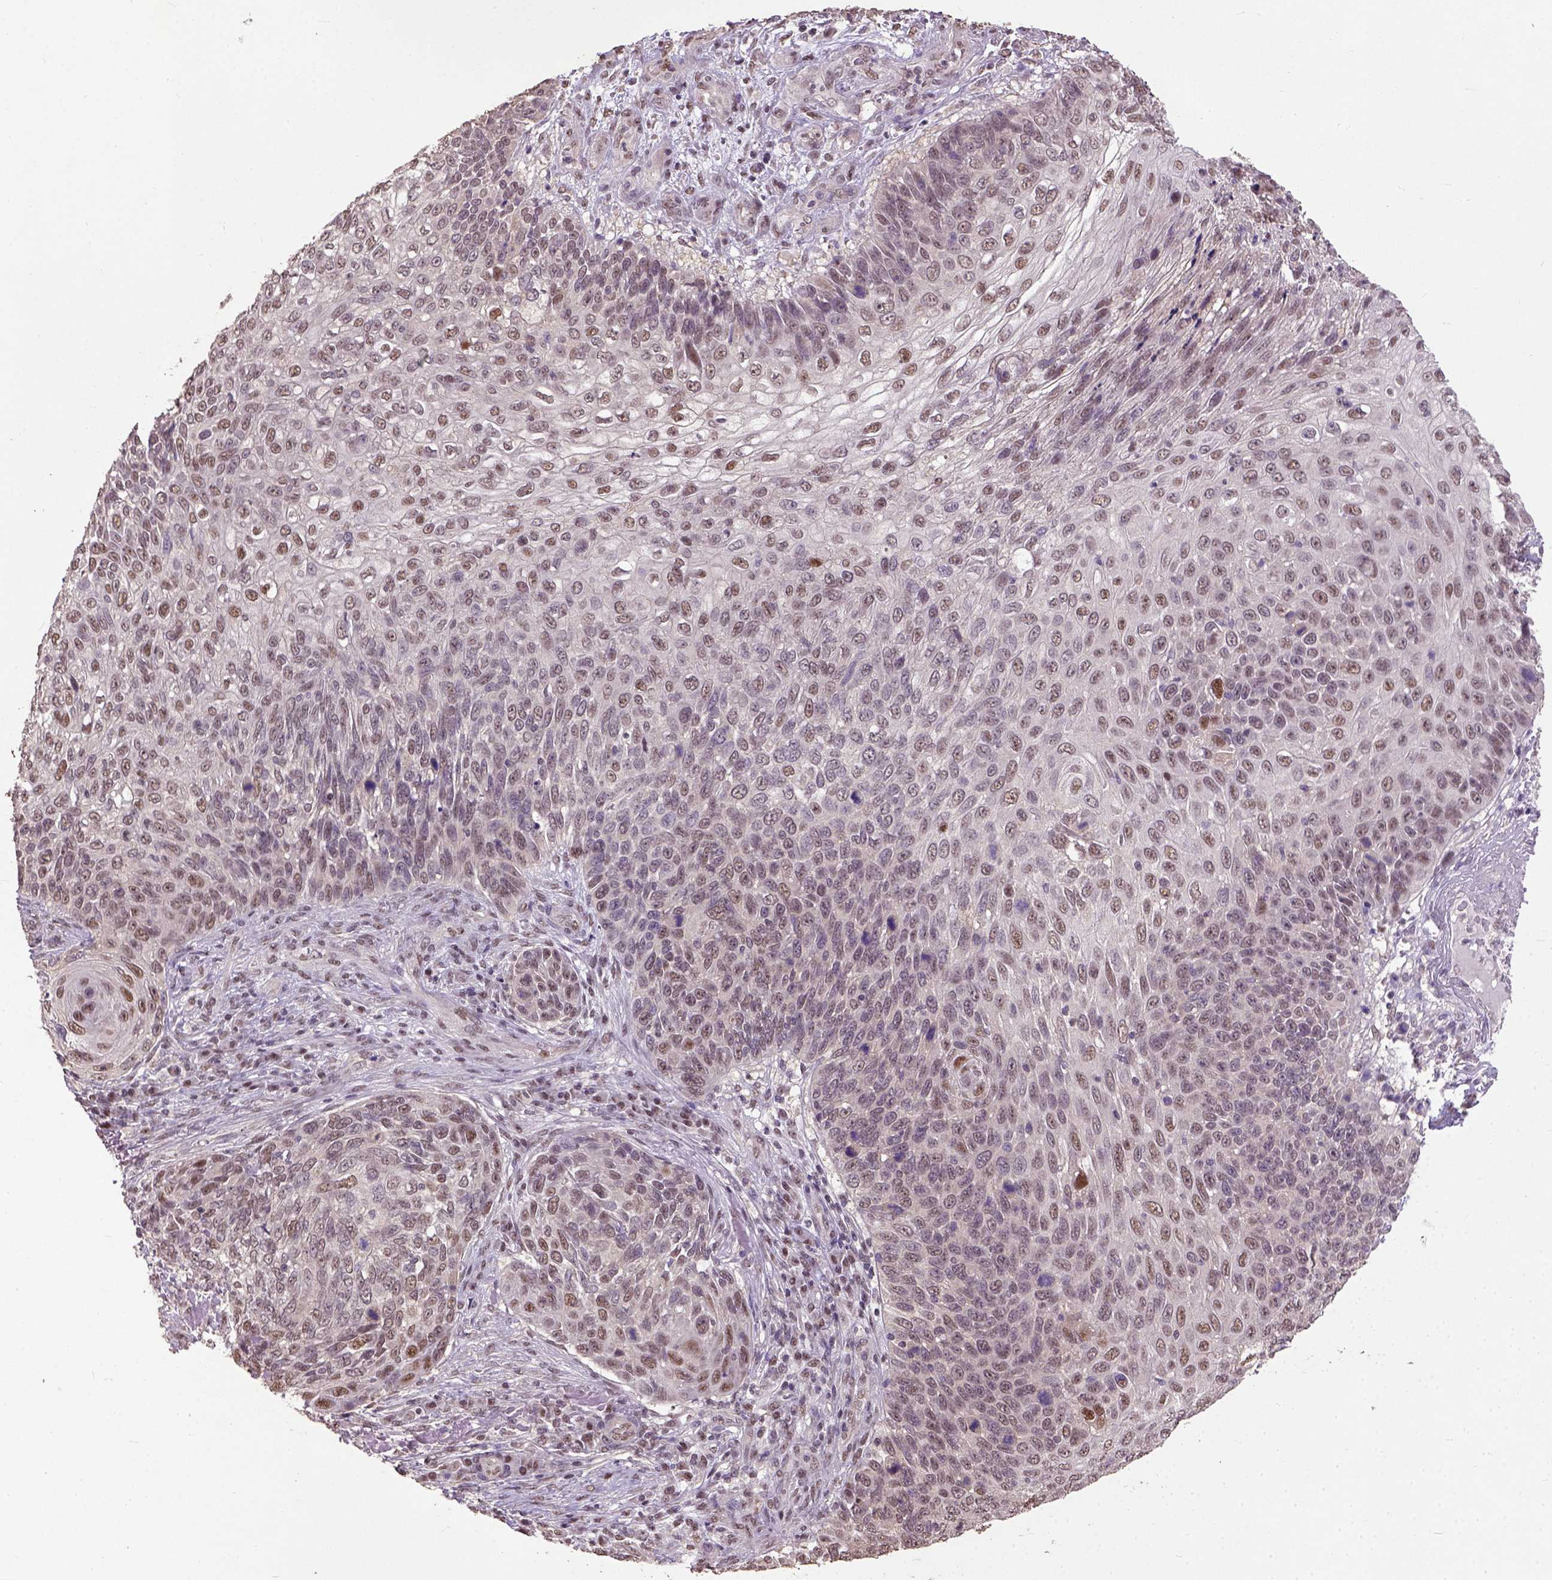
{"staining": {"intensity": "moderate", "quantity": ">75%", "location": "nuclear"}, "tissue": "skin cancer", "cell_type": "Tumor cells", "image_type": "cancer", "snomed": [{"axis": "morphology", "description": "Squamous cell carcinoma, NOS"}, {"axis": "topography", "description": "Skin"}], "caption": "Protein staining by immunohistochemistry displays moderate nuclear staining in about >75% of tumor cells in squamous cell carcinoma (skin). (DAB = brown stain, brightfield microscopy at high magnification).", "gene": "UBA3", "patient": {"sex": "male", "age": 92}}